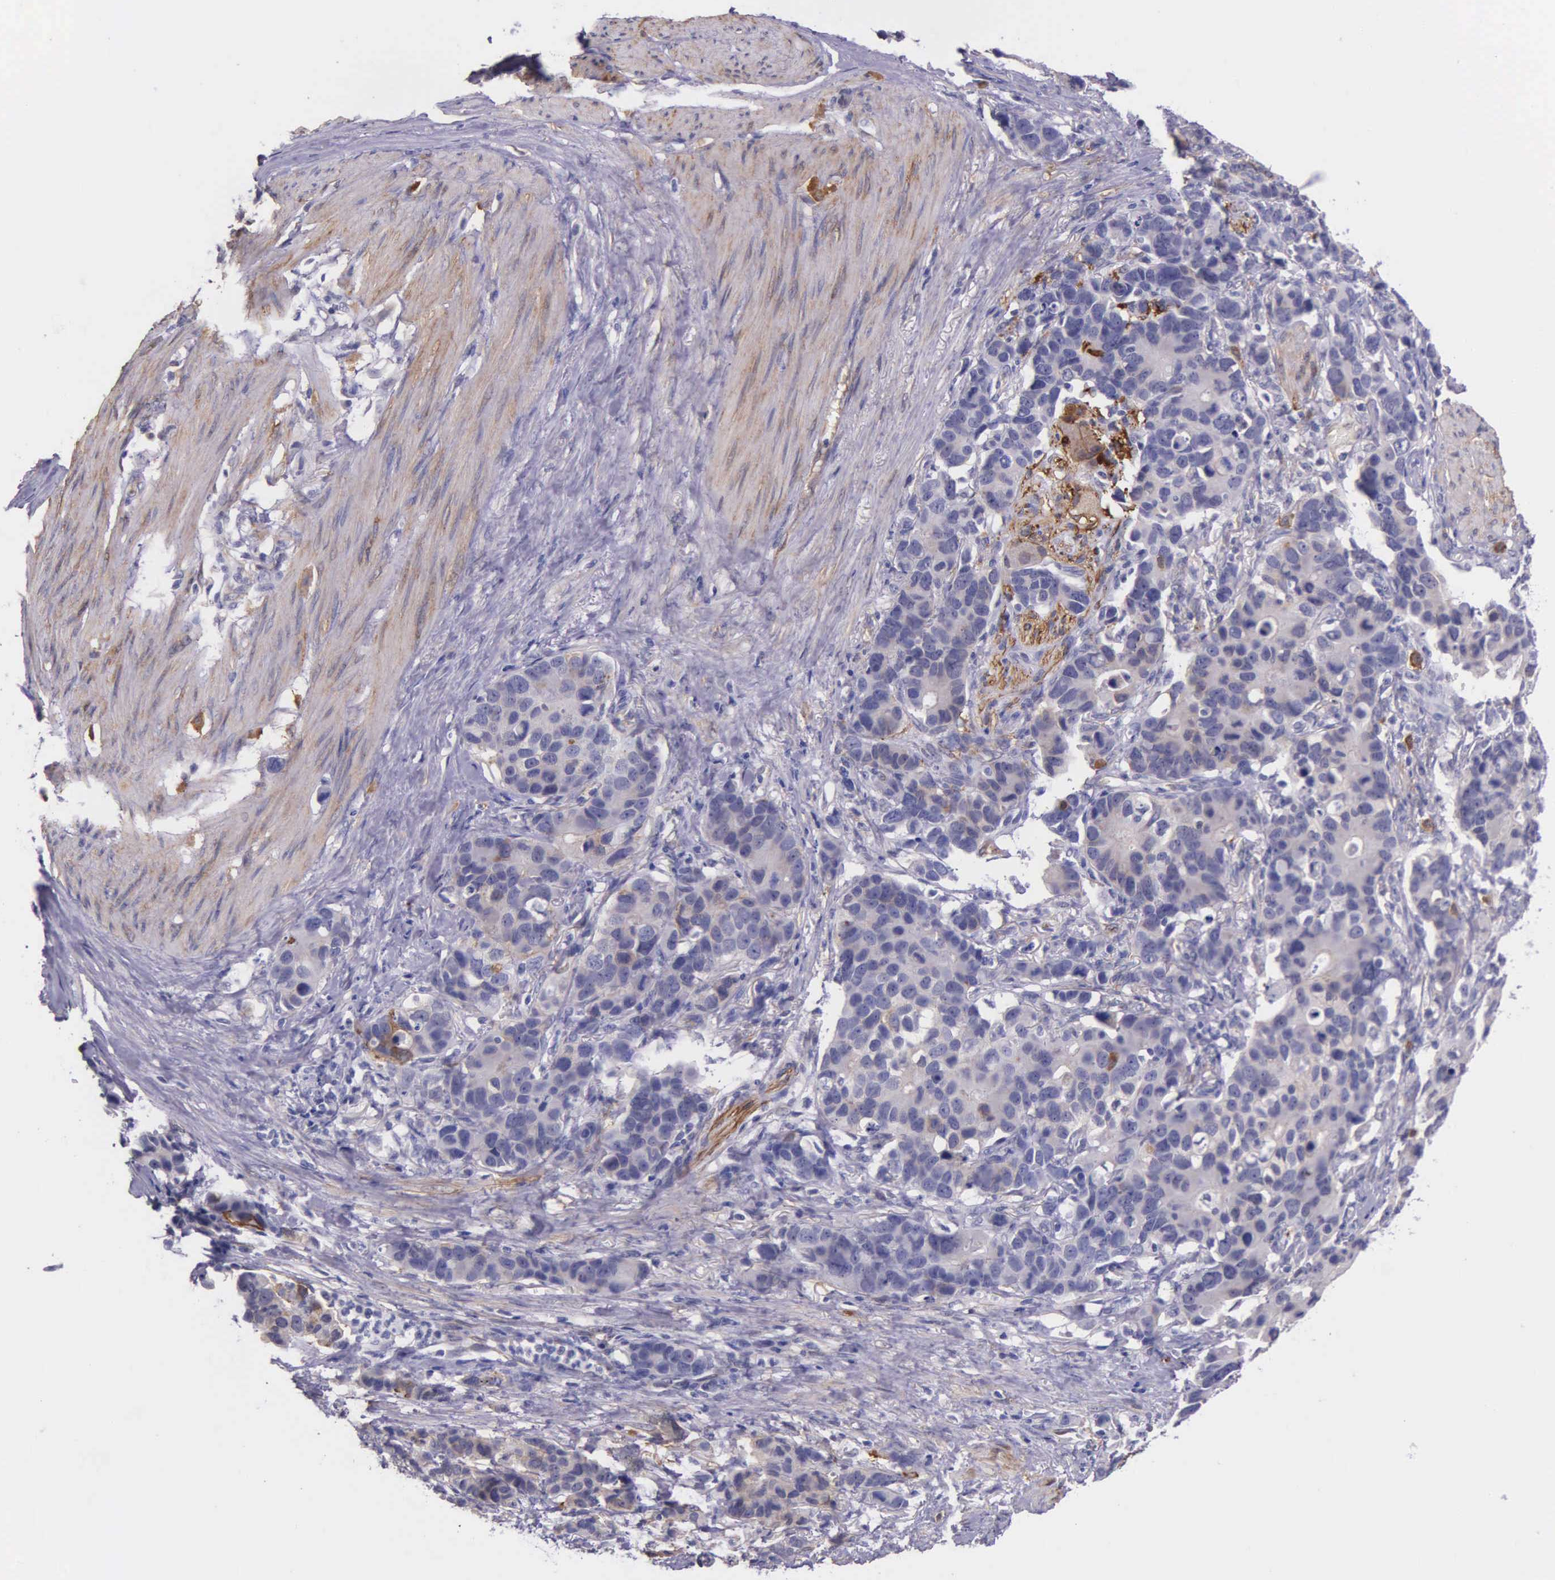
{"staining": {"intensity": "negative", "quantity": "none", "location": "none"}, "tissue": "stomach cancer", "cell_type": "Tumor cells", "image_type": "cancer", "snomed": [{"axis": "morphology", "description": "Adenocarcinoma, NOS"}, {"axis": "topography", "description": "Stomach, upper"}], "caption": "Protein analysis of adenocarcinoma (stomach) reveals no significant positivity in tumor cells.", "gene": "AHNAK2", "patient": {"sex": "male", "age": 71}}